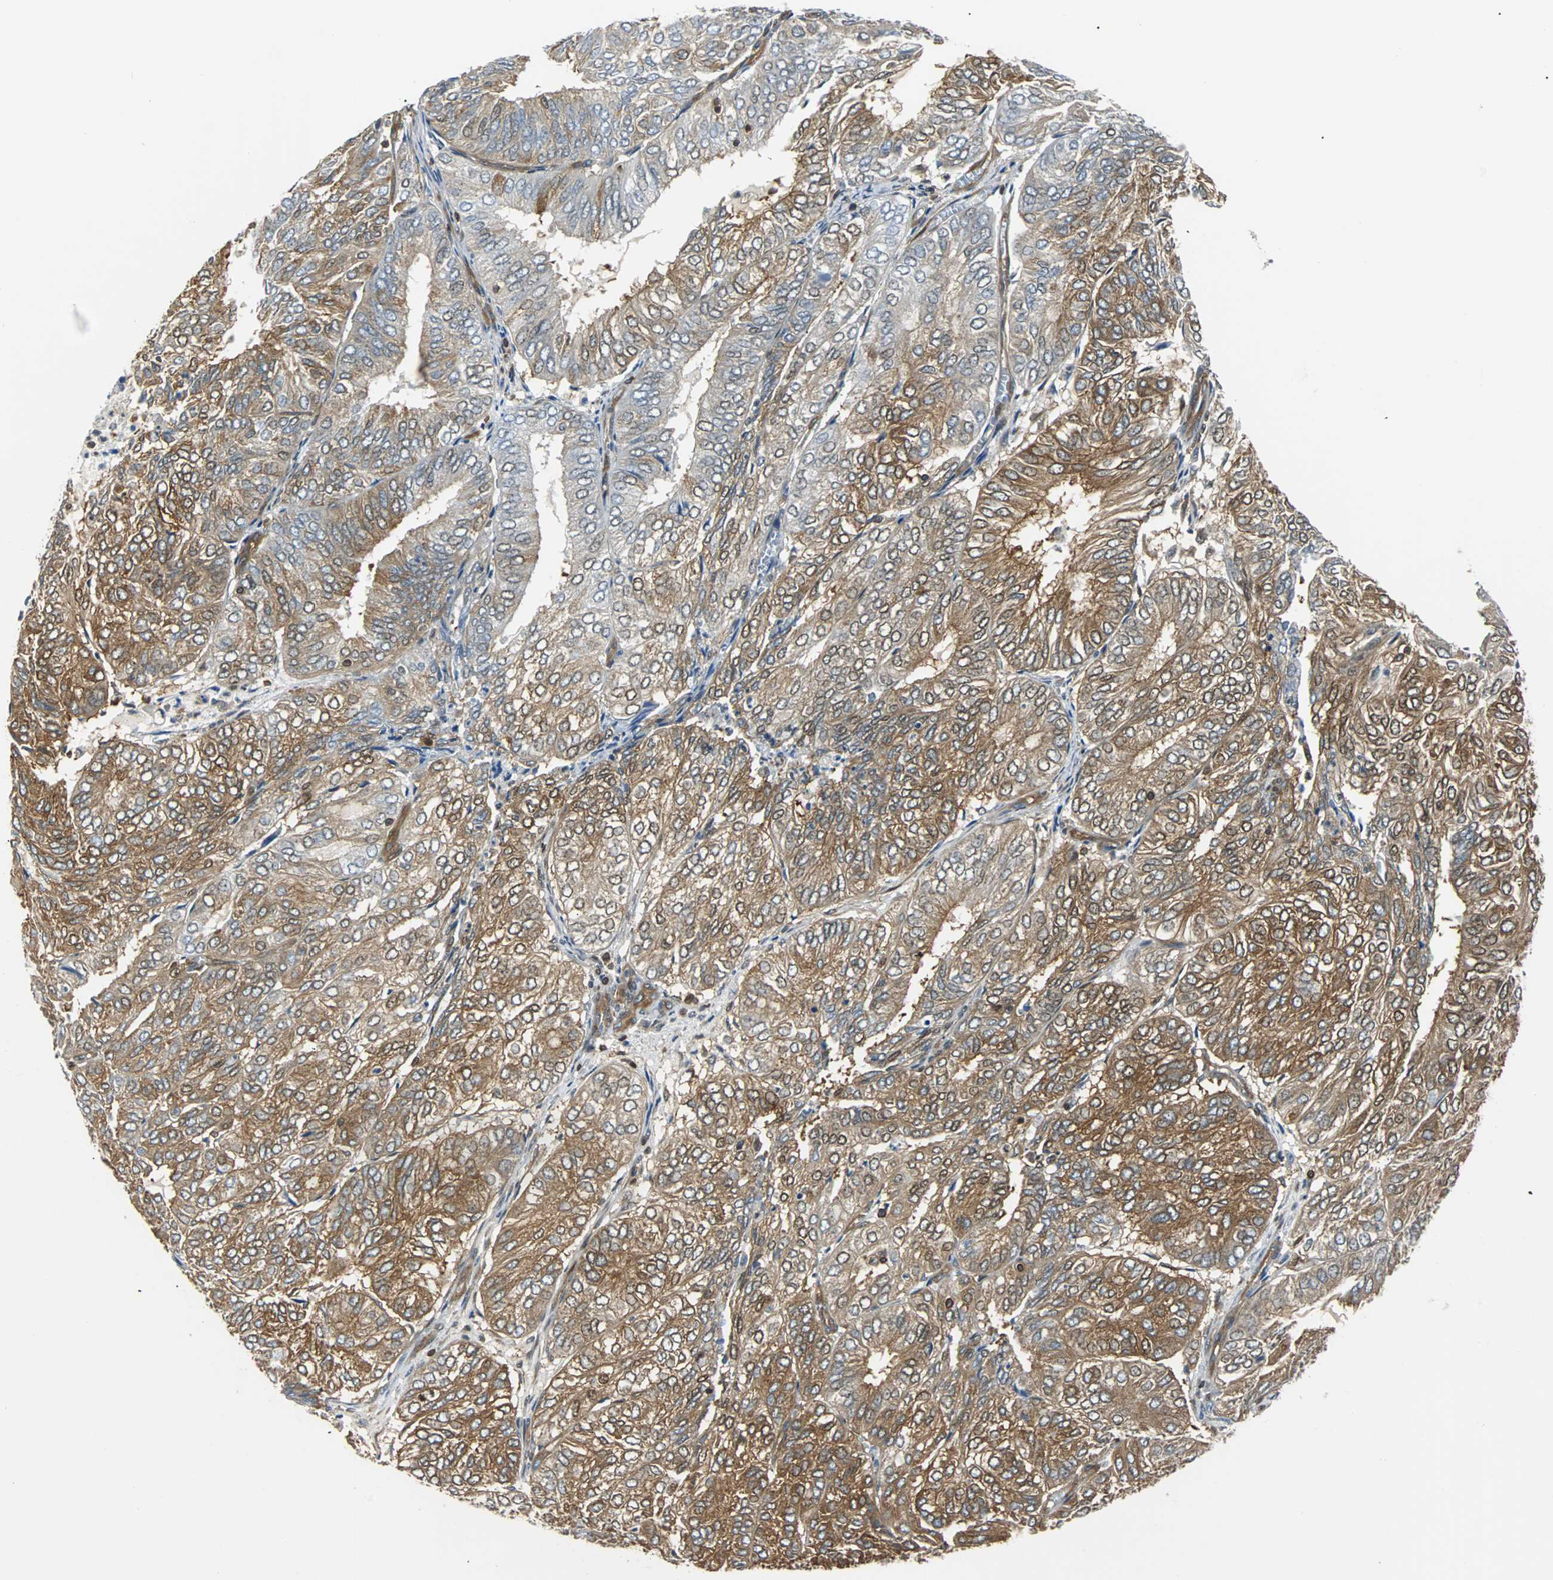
{"staining": {"intensity": "strong", "quantity": ">75%", "location": "cytoplasmic/membranous"}, "tissue": "endometrial cancer", "cell_type": "Tumor cells", "image_type": "cancer", "snomed": [{"axis": "morphology", "description": "Adenocarcinoma, NOS"}, {"axis": "topography", "description": "Uterus"}], "caption": "Immunohistochemical staining of endometrial adenocarcinoma displays high levels of strong cytoplasmic/membranous protein staining in about >75% of tumor cells.", "gene": "RELA", "patient": {"sex": "female", "age": 60}}